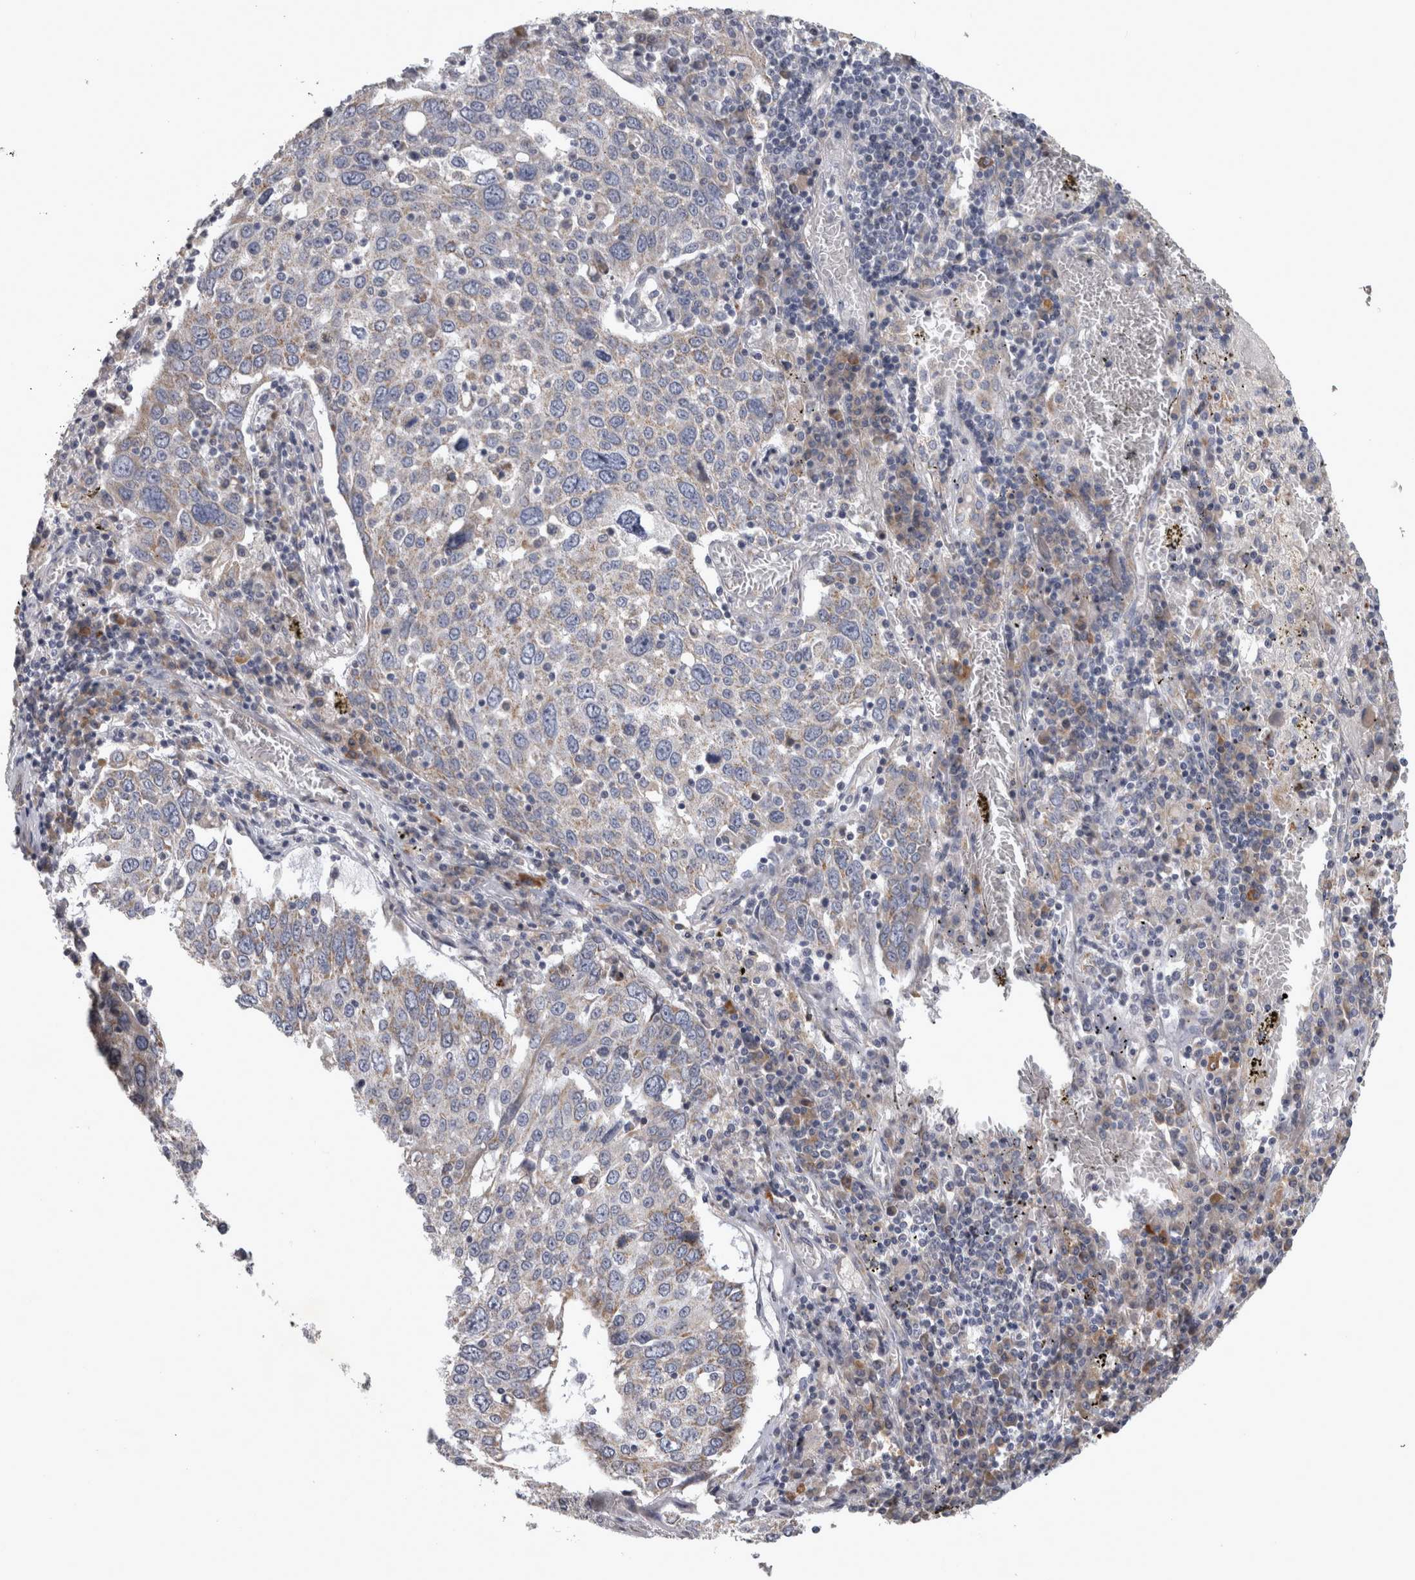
{"staining": {"intensity": "weak", "quantity": "25%-75%", "location": "cytoplasmic/membranous"}, "tissue": "lung cancer", "cell_type": "Tumor cells", "image_type": "cancer", "snomed": [{"axis": "morphology", "description": "Squamous cell carcinoma, NOS"}, {"axis": "topography", "description": "Lung"}], "caption": "Squamous cell carcinoma (lung) tissue exhibits weak cytoplasmic/membranous staining in about 25%-75% of tumor cells, visualized by immunohistochemistry. Using DAB (brown) and hematoxylin (blue) stains, captured at high magnification using brightfield microscopy.", "gene": "DBT", "patient": {"sex": "male", "age": 65}}